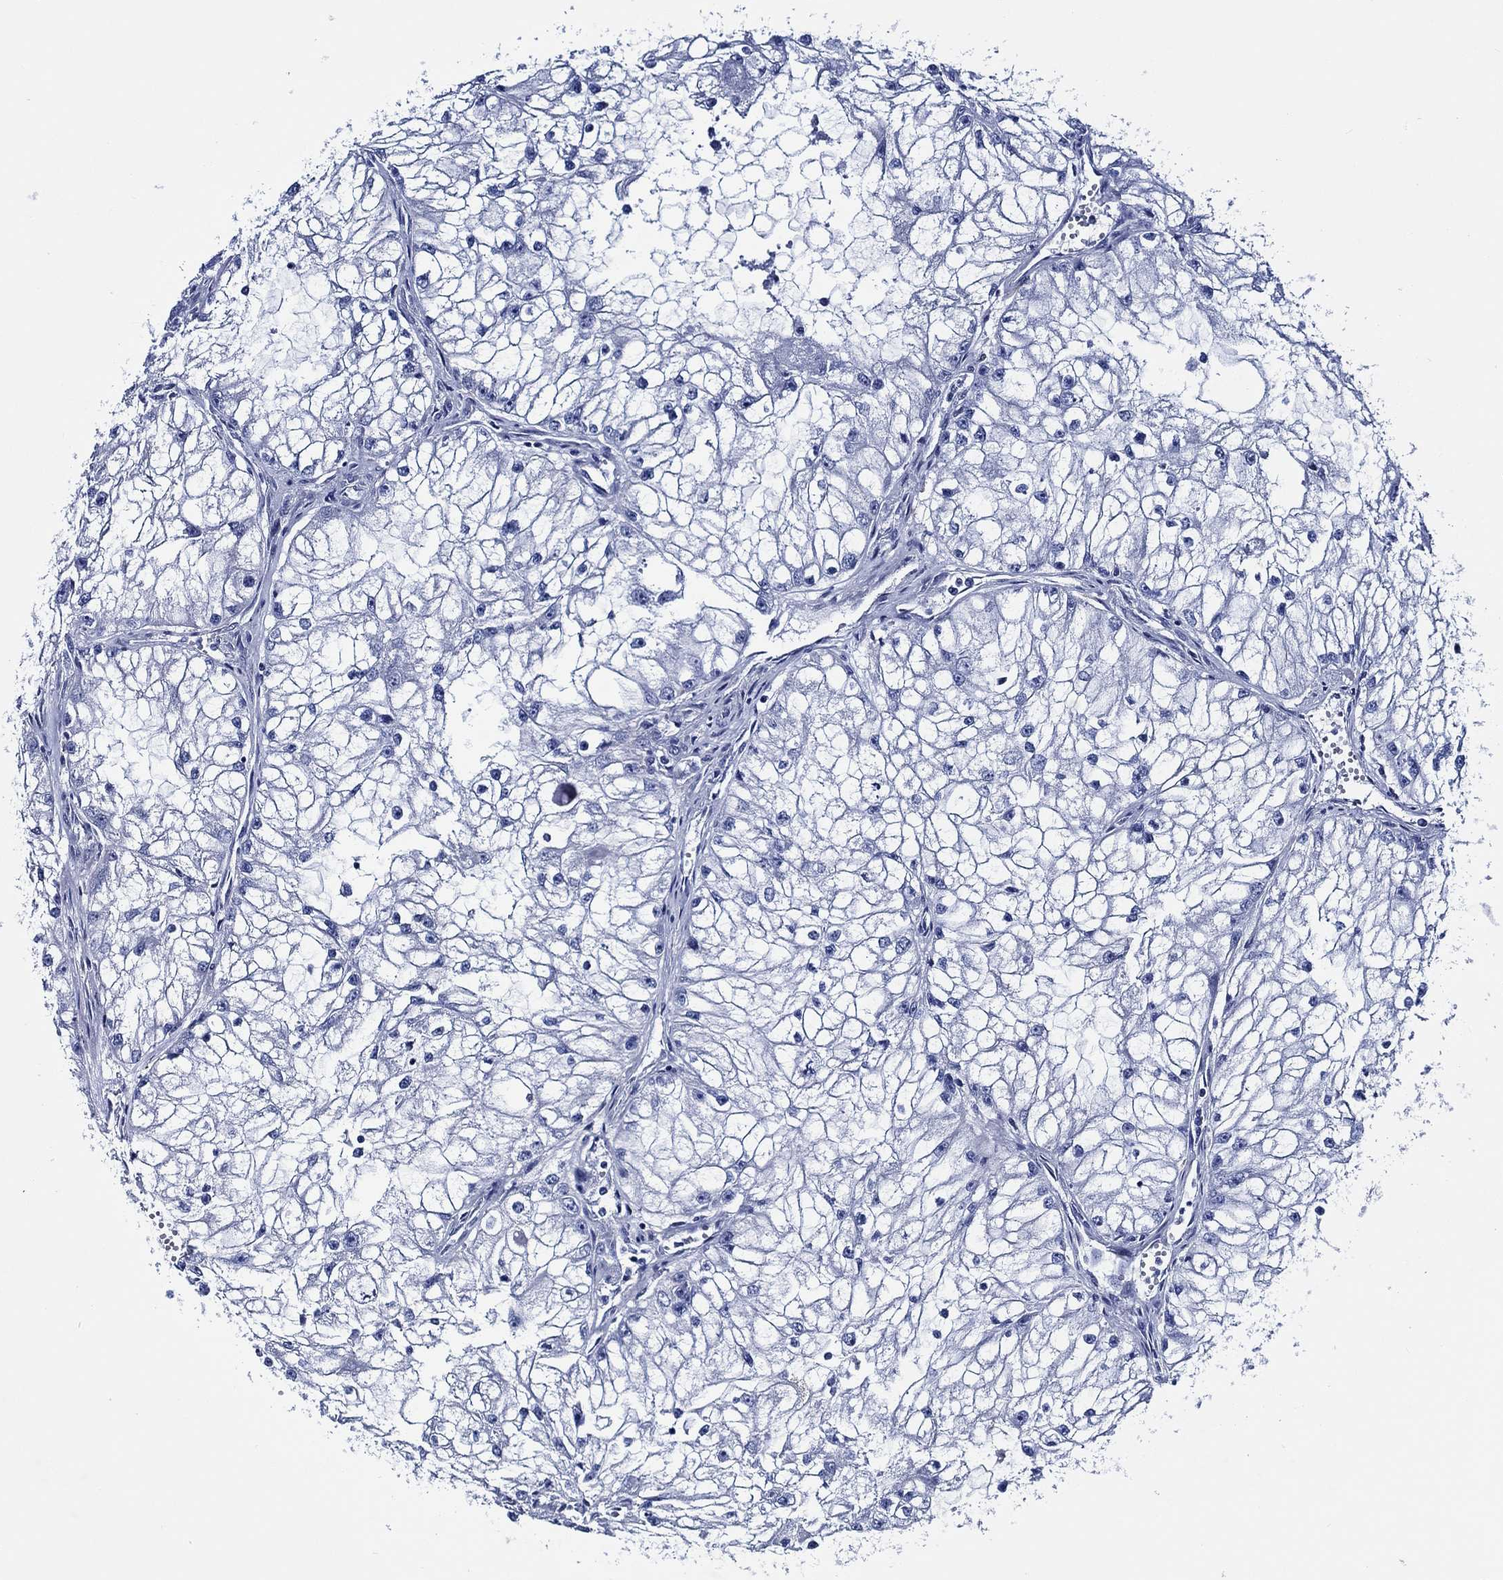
{"staining": {"intensity": "negative", "quantity": "none", "location": "none"}, "tissue": "renal cancer", "cell_type": "Tumor cells", "image_type": "cancer", "snomed": [{"axis": "morphology", "description": "Adenocarcinoma, NOS"}, {"axis": "topography", "description": "Kidney"}], "caption": "A histopathology image of human renal adenocarcinoma is negative for staining in tumor cells. Nuclei are stained in blue.", "gene": "WDR62", "patient": {"sex": "male", "age": 59}}